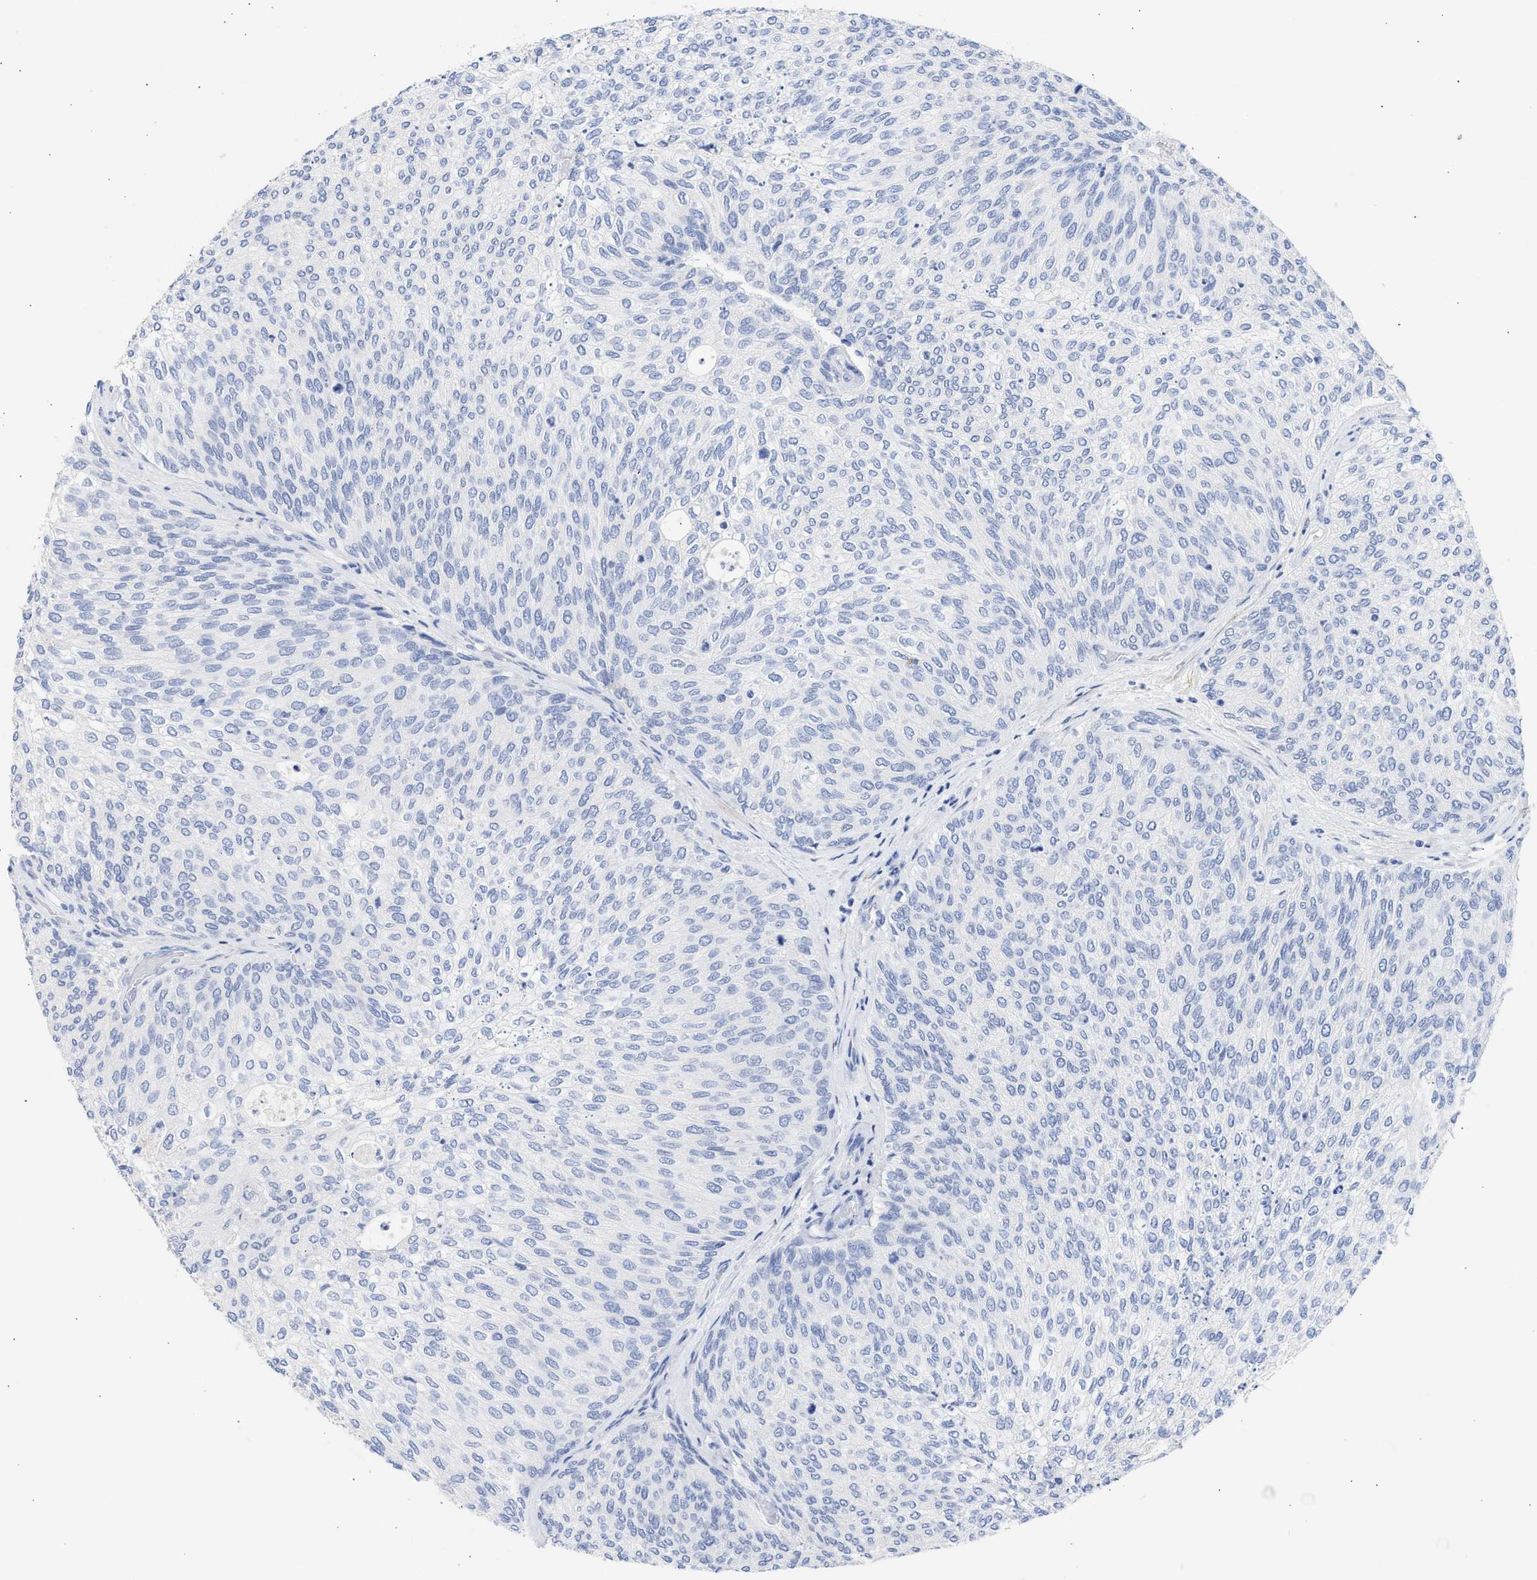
{"staining": {"intensity": "negative", "quantity": "none", "location": "none"}, "tissue": "urothelial cancer", "cell_type": "Tumor cells", "image_type": "cancer", "snomed": [{"axis": "morphology", "description": "Urothelial carcinoma, Low grade"}, {"axis": "topography", "description": "Urinary bladder"}], "caption": "Histopathology image shows no significant protein positivity in tumor cells of urothelial cancer.", "gene": "NCAM1", "patient": {"sex": "female", "age": 79}}